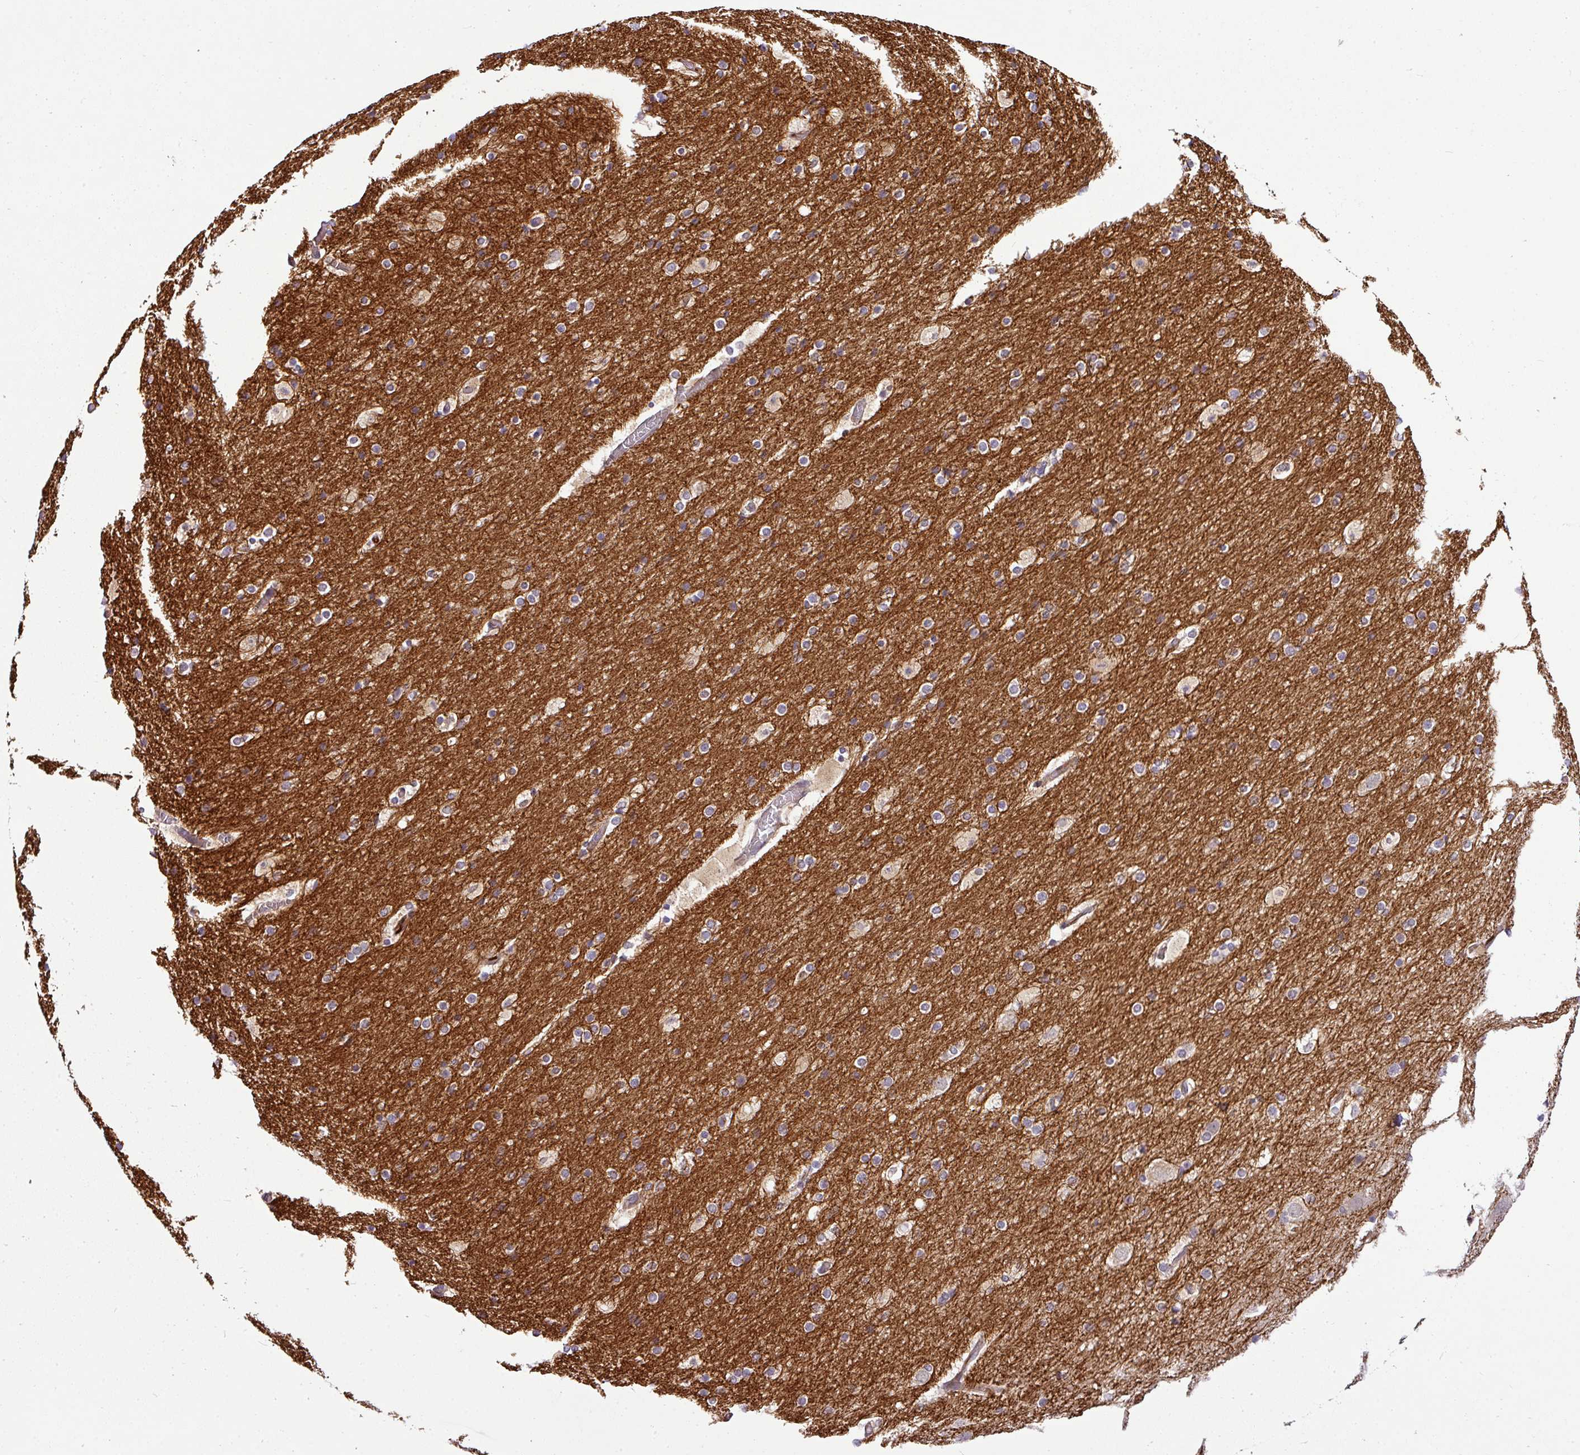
{"staining": {"intensity": "strong", "quantity": "<25%", "location": "cytoplasmic/membranous"}, "tissue": "cerebral cortex", "cell_type": "Endothelial cells", "image_type": "normal", "snomed": [{"axis": "morphology", "description": "Normal tissue, NOS"}, {"axis": "topography", "description": "Cerebral cortex"}], "caption": "The micrograph shows staining of unremarkable cerebral cortex, revealing strong cytoplasmic/membranous protein positivity (brown color) within endothelial cells. (Brightfield microscopy of DAB IHC at high magnification).", "gene": "APOM", "patient": {"sex": "male", "age": 57}}